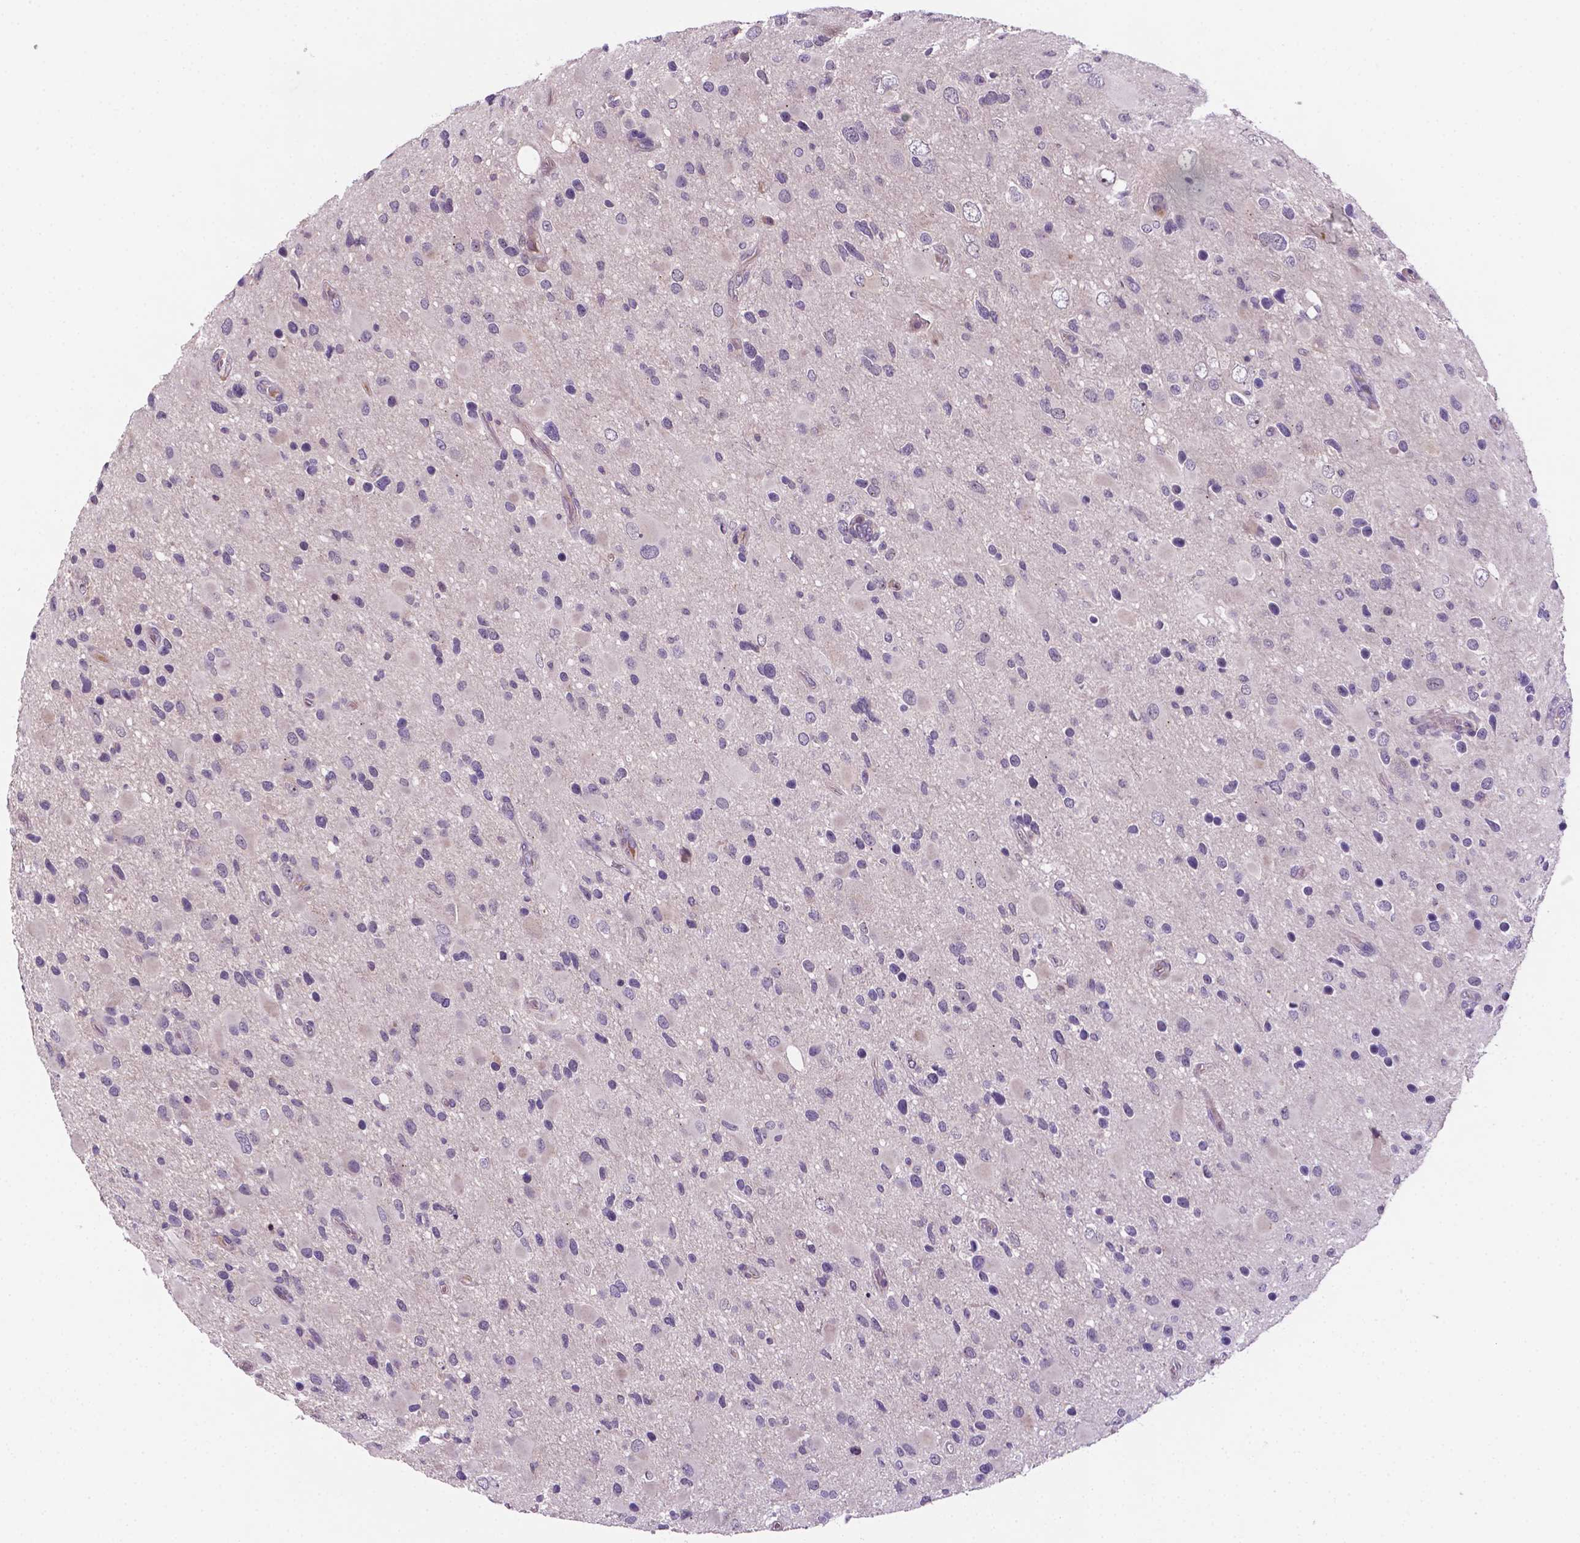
{"staining": {"intensity": "negative", "quantity": "none", "location": "none"}, "tissue": "glioma", "cell_type": "Tumor cells", "image_type": "cancer", "snomed": [{"axis": "morphology", "description": "Glioma, malignant, Low grade"}, {"axis": "topography", "description": "Brain"}], "caption": "A micrograph of glioma stained for a protein exhibits no brown staining in tumor cells. (IHC, brightfield microscopy, high magnification).", "gene": "TM4SF20", "patient": {"sex": "female", "age": 32}}